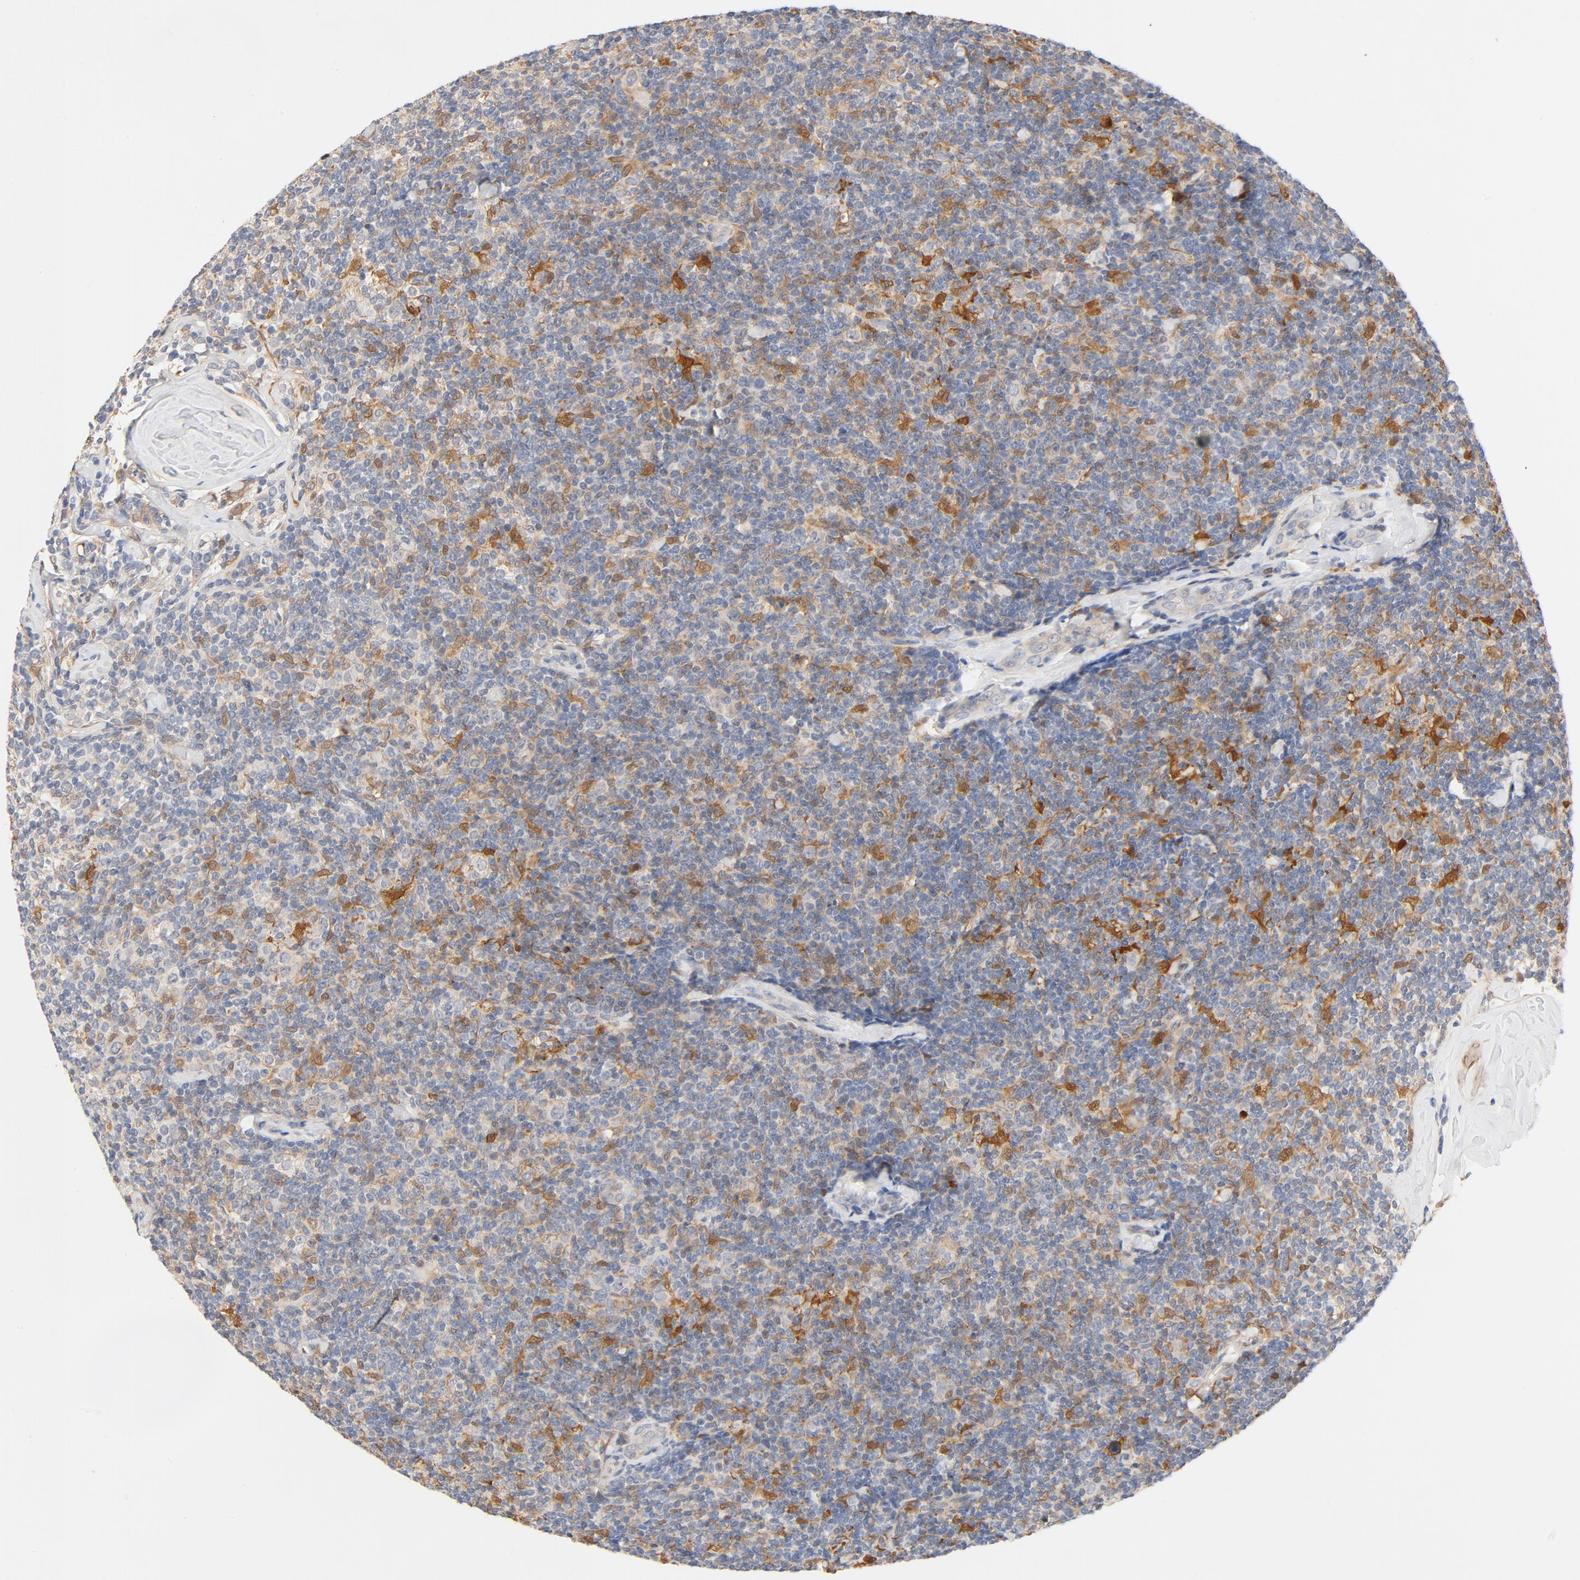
{"staining": {"intensity": "moderate", "quantity": "25%-75%", "location": "cytoplasmic/membranous"}, "tissue": "lymphoma", "cell_type": "Tumor cells", "image_type": "cancer", "snomed": [{"axis": "morphology", "description": "Malignant lymphoma, non-Hodgkin's type, Low grade"}, {"axis": "topography", "description": "Lymph node"}], "caption": "Moderate cytoplasmic/membranous expression is seen in approximately 25%-75% of tumor cells in lymphoma.", "gene": "STAT1", "patient": {"sex": "female", "age": 56}}